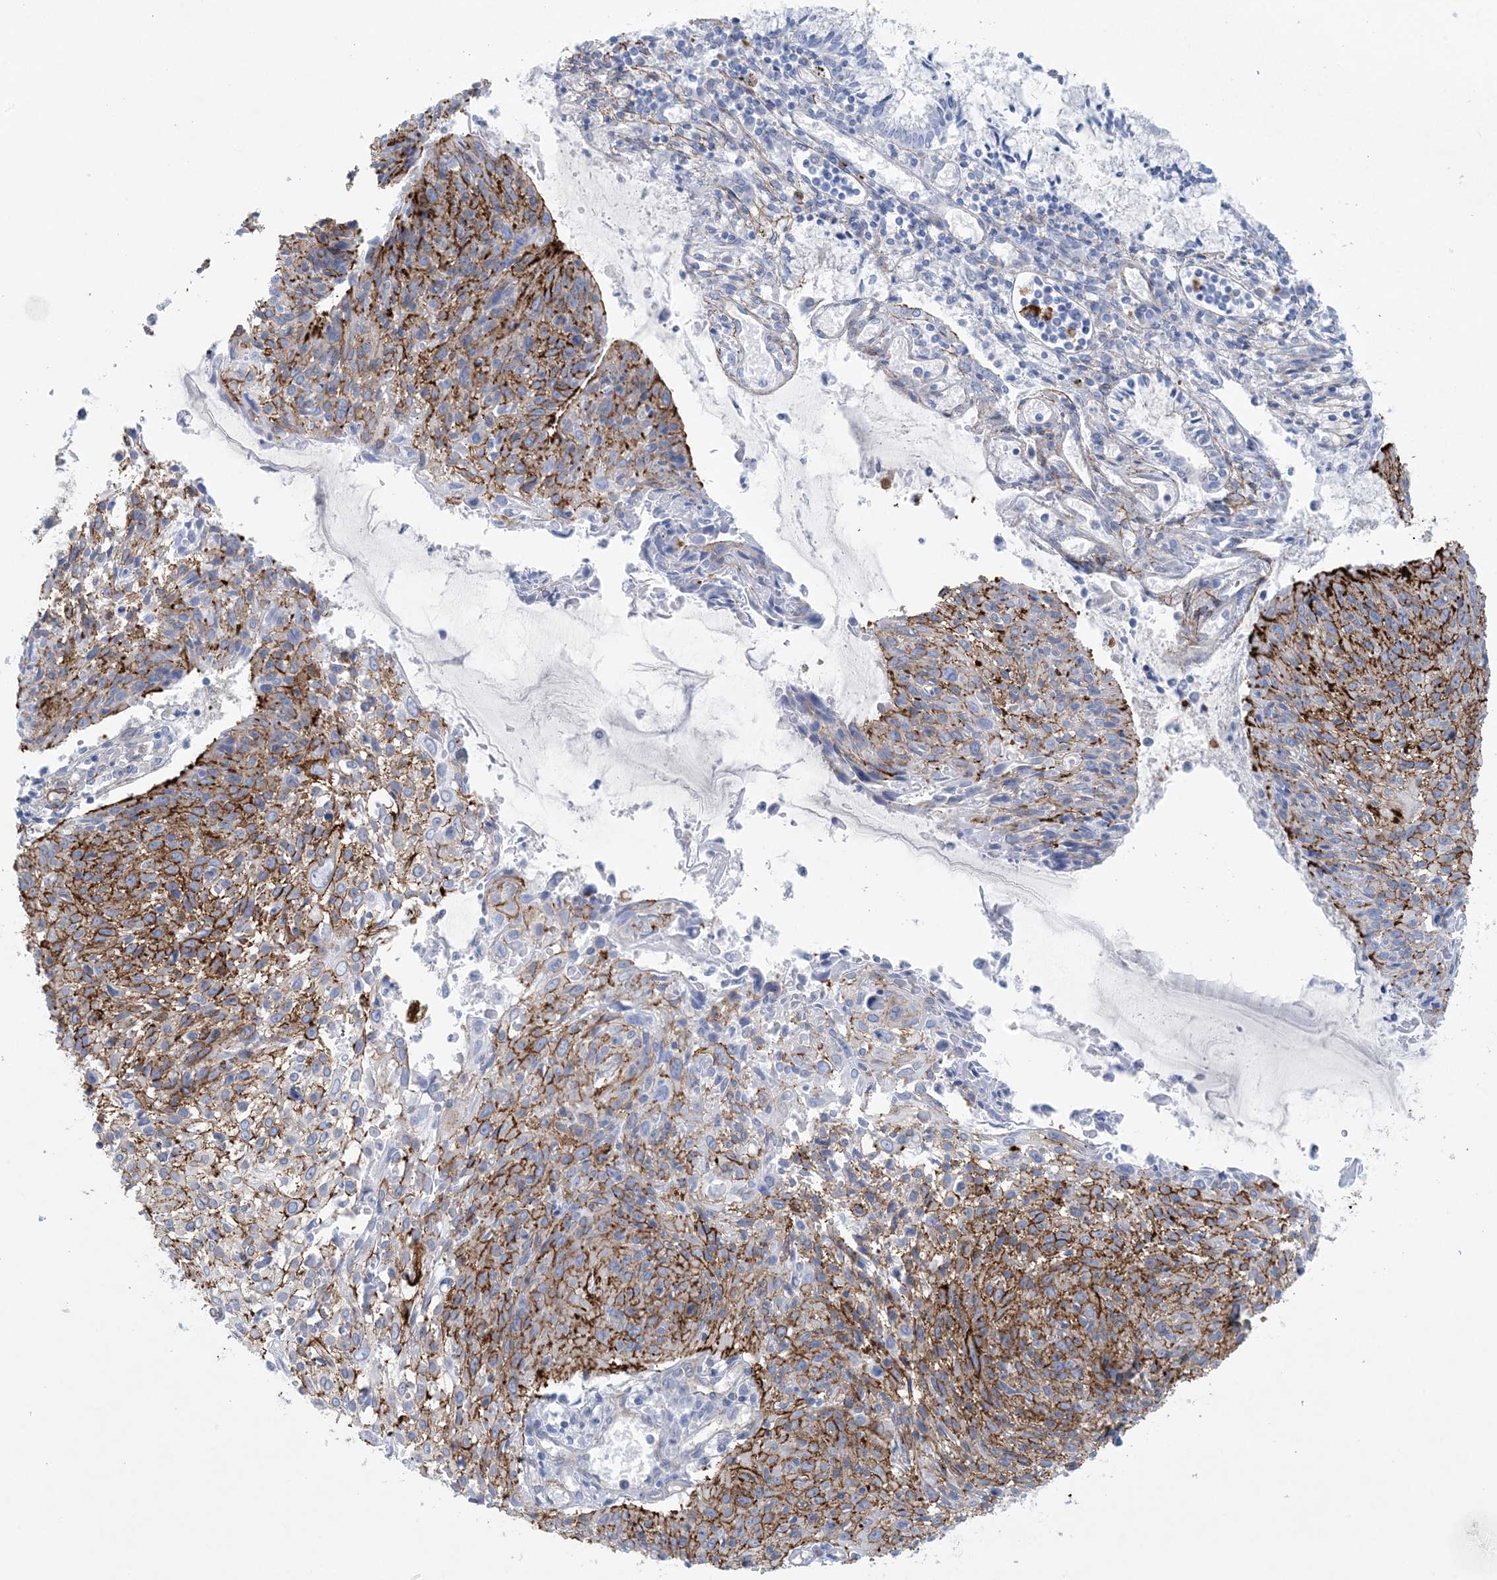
{"staining": {"intensity": "strong", "quantity": "25%-75%", "location": "cytoplasmic/membranous"}, "tissue": "cervical cancer", "cell_type": "Tumor cells", "image_type": "cancer", "snomed": [{"axis": "morphology", "description": "Squamous cell carcinoma, NOS"}, {"axis": "topography", "description": "Cervix"}], "caption": "A brown stain highlights strong cytoplasmic/membranous staining of a protein in cervical squamous cell carcinoma tumor cells.", "gene": "SHANK1", "patient": {"sex": "female", "age": 51}}